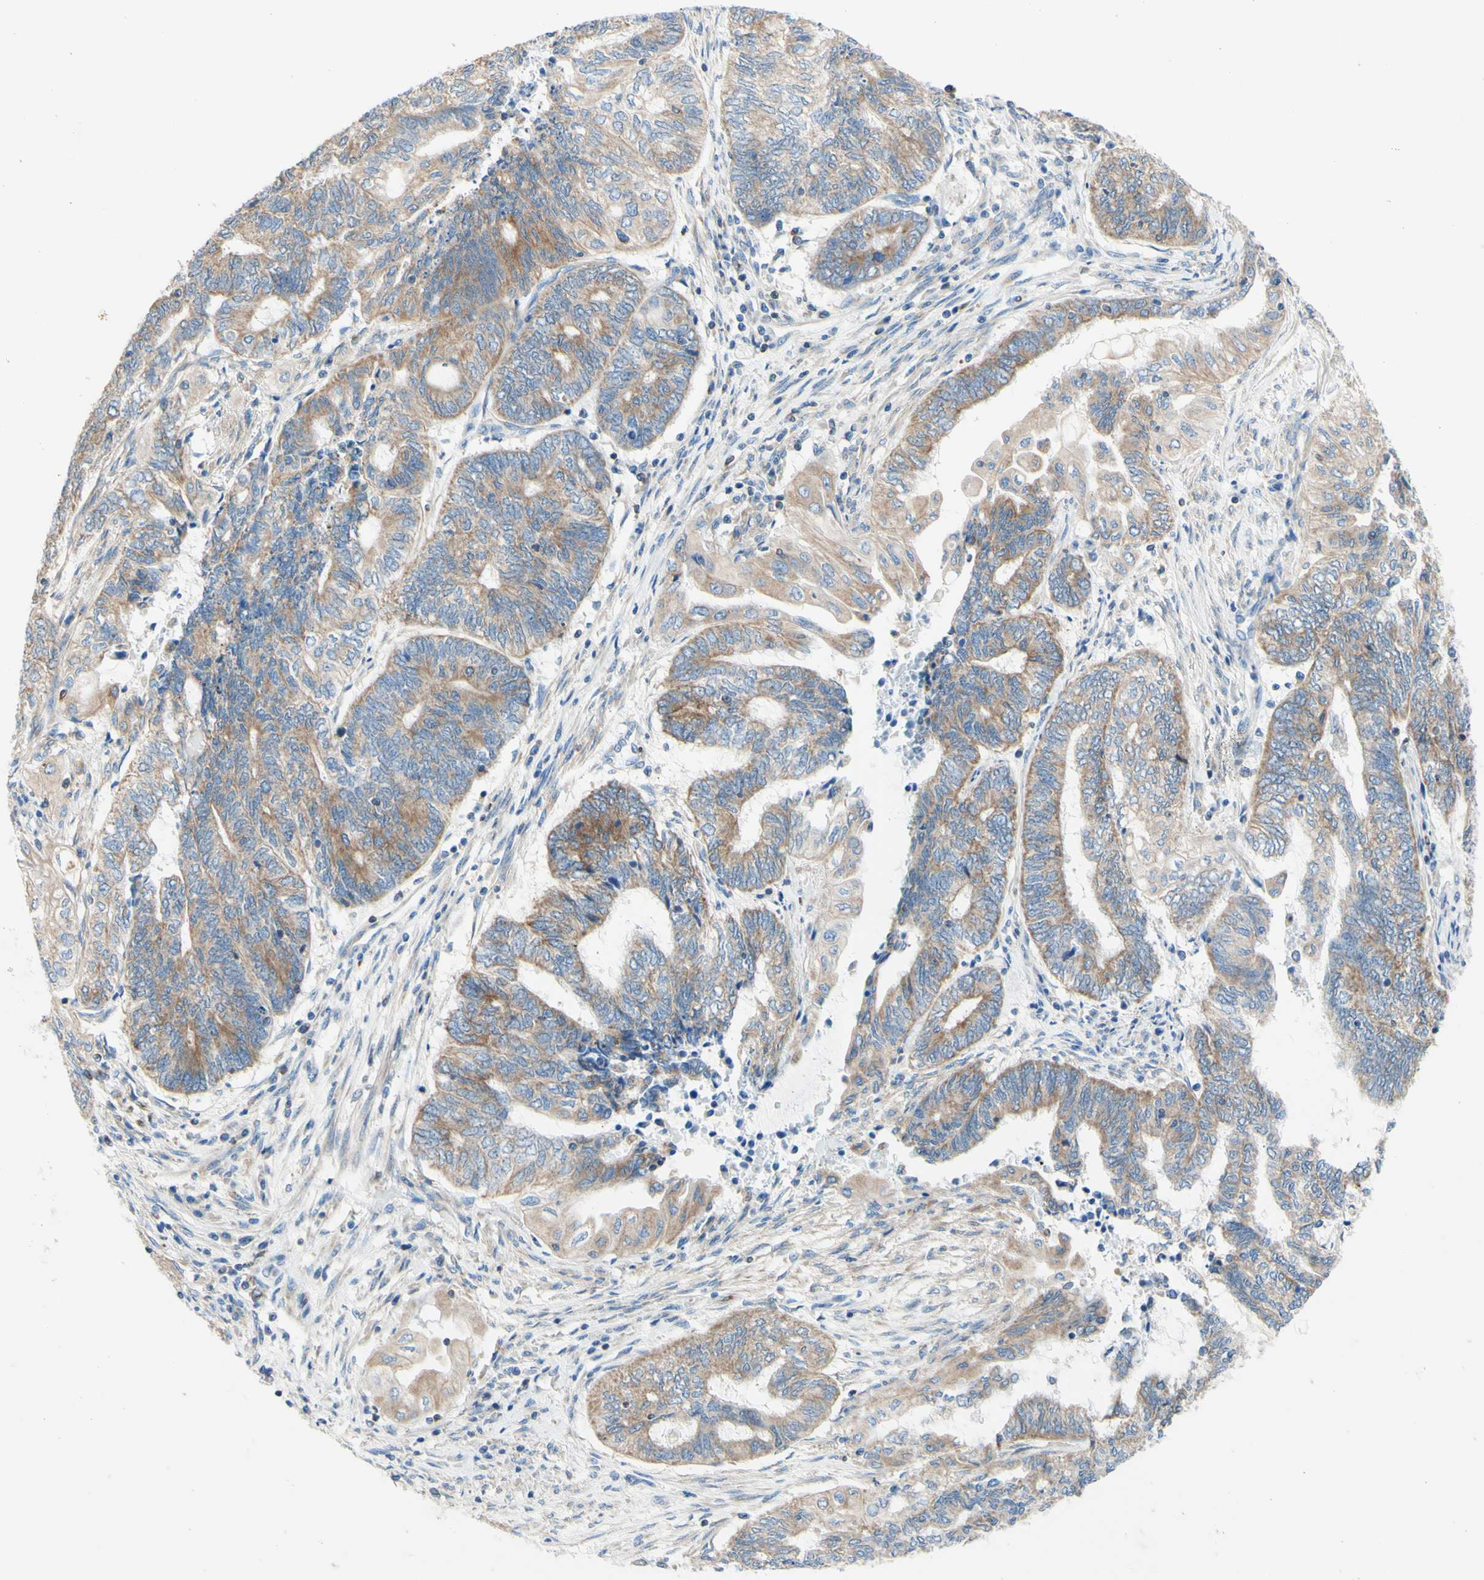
{"staining": {"intensity": "moderate", "quantity": ">75%", "location": "cytoplasmic/membranous"}, "tissue": "endometrial cancer", "cell_type": "Tumor cells", "image_type": "cancer", "snomed": [{"axis": "morphology", "description": "Adenocarcinoma, NOS"}, {"axis": "topography", "description": "Uterus"}, {"axis": "topography", "description": "Endometrium"}], "caption": "Protein expression by immunohistochemistry shows moderate cytoplasmic/membranous expression in about >75% of tumor cells in endometrial adenocarcinoma.", "gene": "RETREG2", "patient": {"sex": "female", "age": 70}}